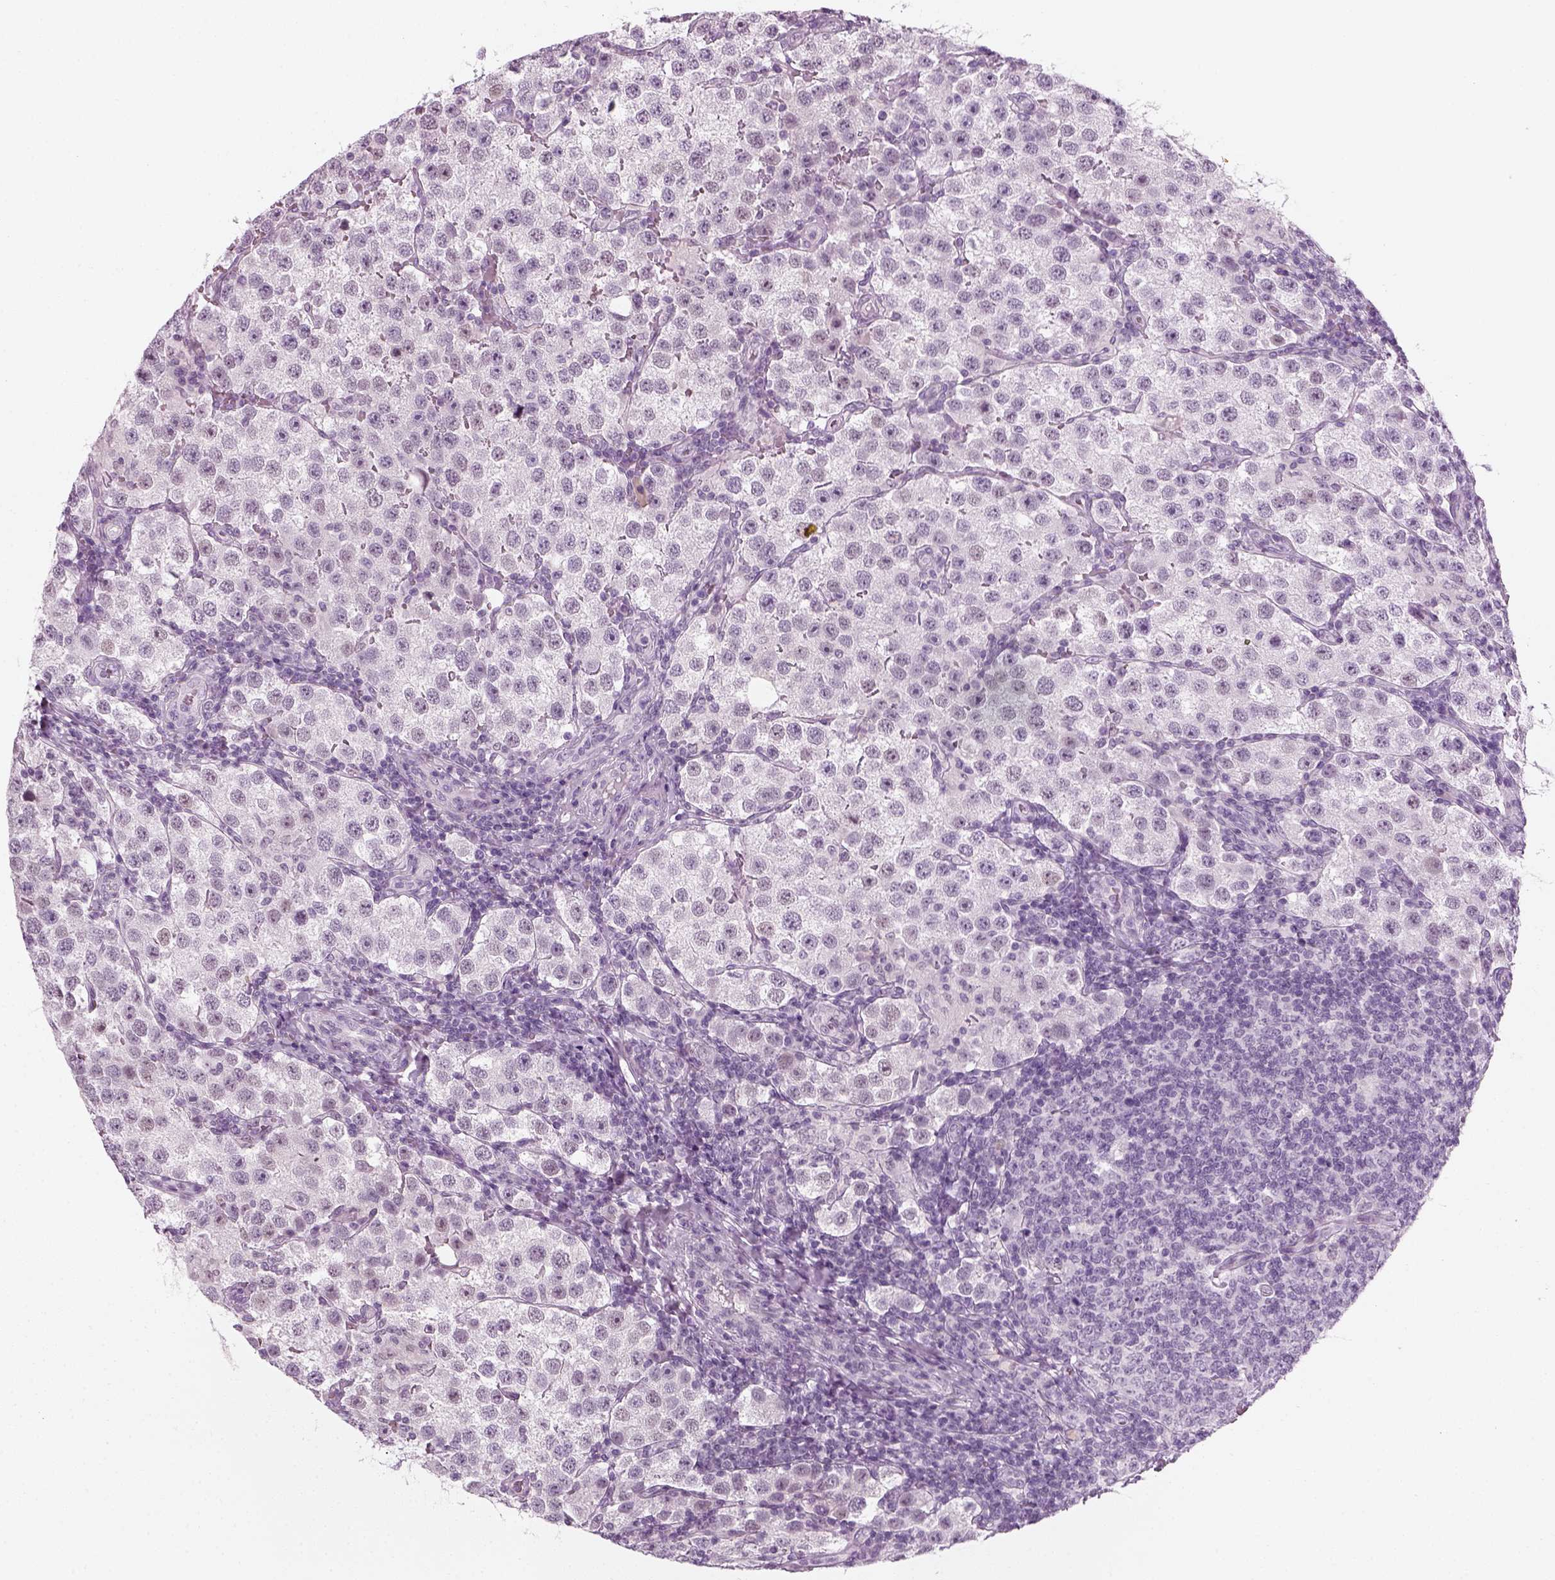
{"staining": {"intensity": "negative", "quantity": "none", "location": "none"}, "tissue": "testis cancer", "cell_type": "Tumor cells", "image_type": "cancer", "snomed": [{"axis": "morphology", "description": "Seminoma, NOS"}, {"axis": "topography", "description": "Testis"}], "caption": "There is no significant positivity in tumor cells of testis cancer (seminoma). The staining was performed using DAB to visualize the protein expression in brown, while the nuclei were stained in blue with hematoxylin (Magnification: 20x).", "gene": "KRT75", "patient": {"sex": "male", "age": 37}}